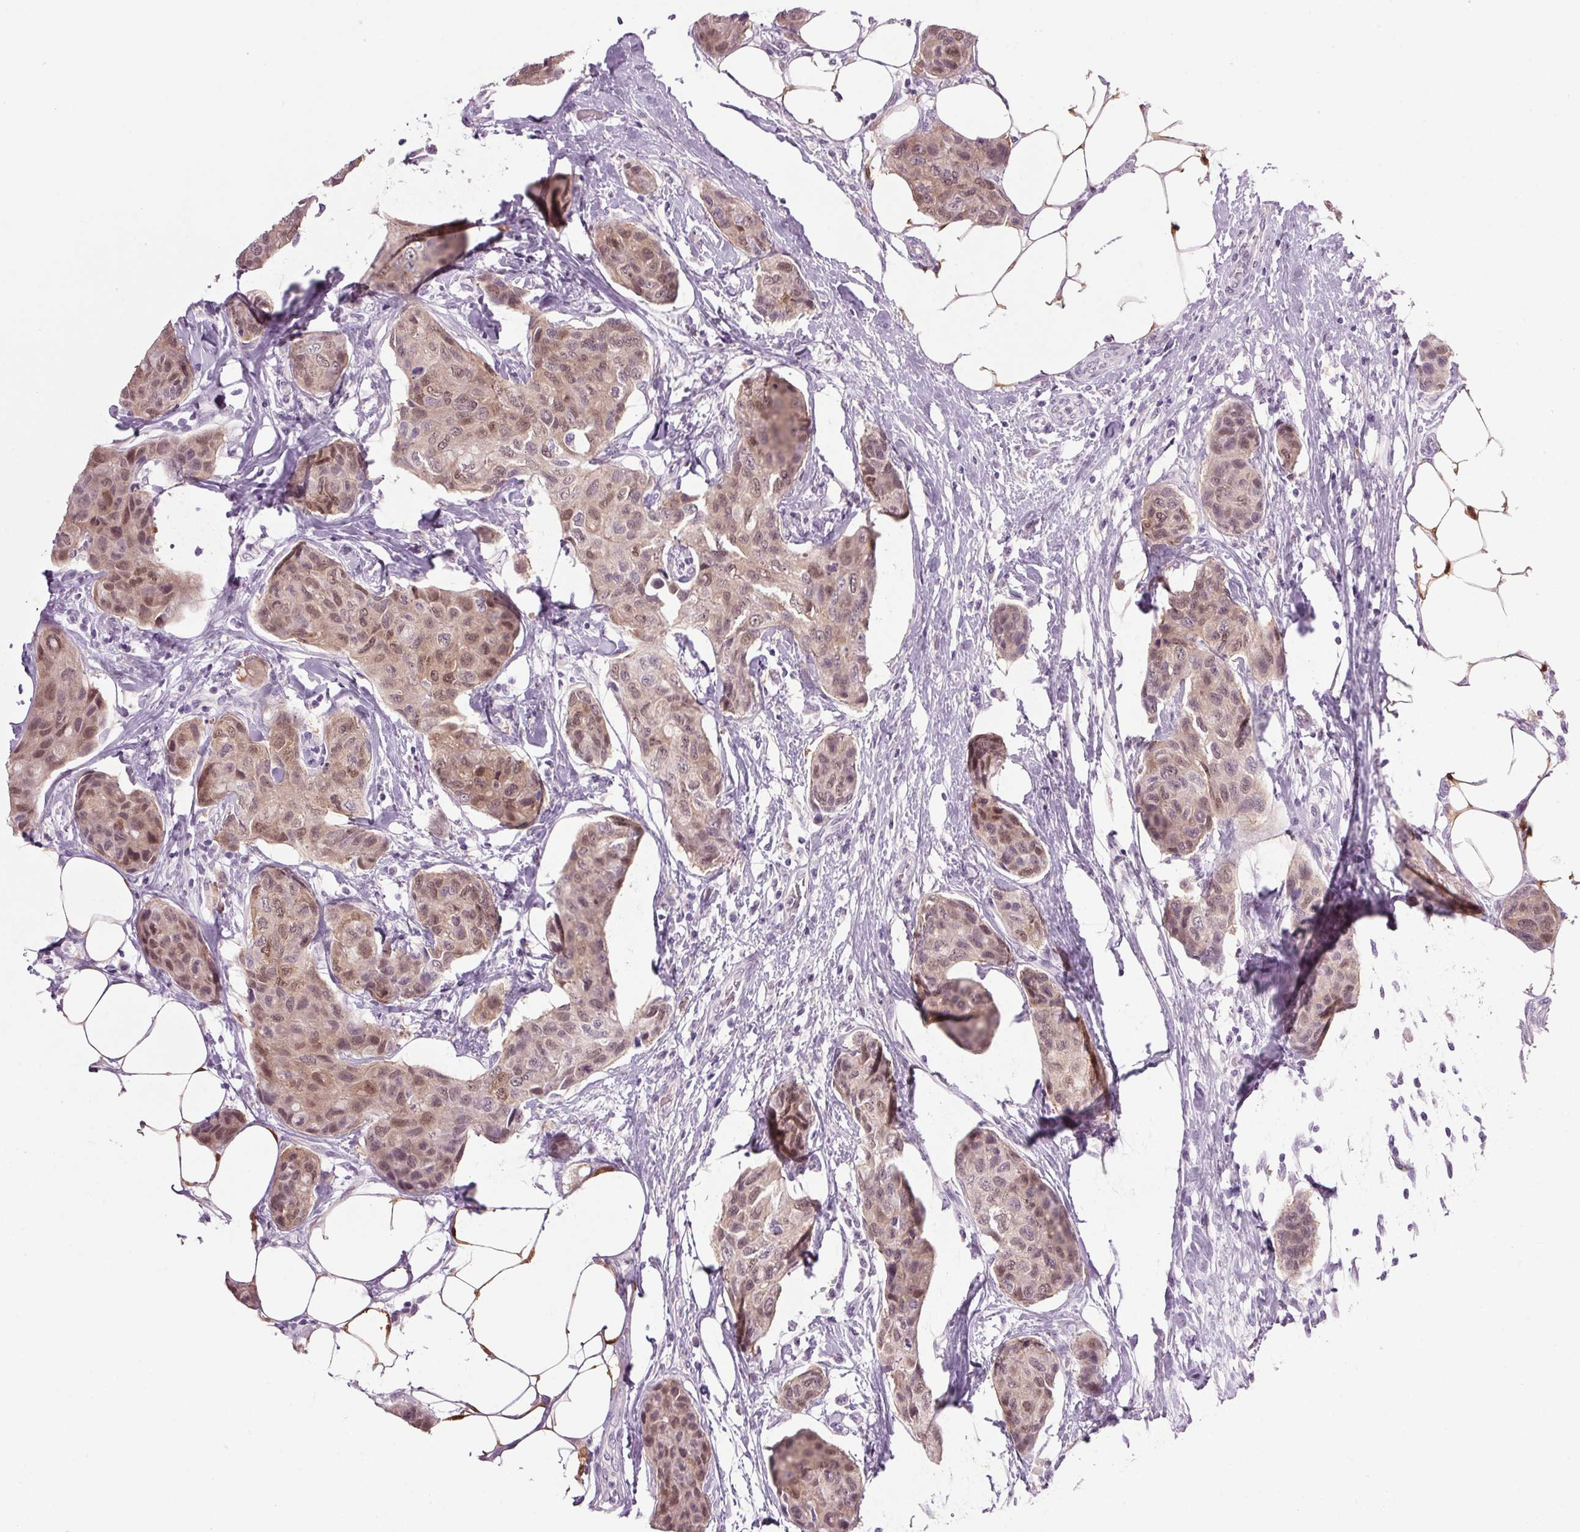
{"staining": {"intensity": "weak", "quantity": ">75%", "location": "cytoplasmic/membranous,nuclear"}, "tissue": "breast cancer", "cell_type": "Tumor cells", "image_type": "cancer", "snomed": [{"axis": "morphology", "description": "Duct carcinoma"}, {"axis": "topography", "description": "Breast"}], "caption": "Immunohistochemical staining of human breast cancer reveals low levels of weak cytoplasmic/membranous and nuclear protein positivity in about >75% of tumor cells.", "gene": "PPP1R1A", "patient": {"sex": "female", "age": 80}}